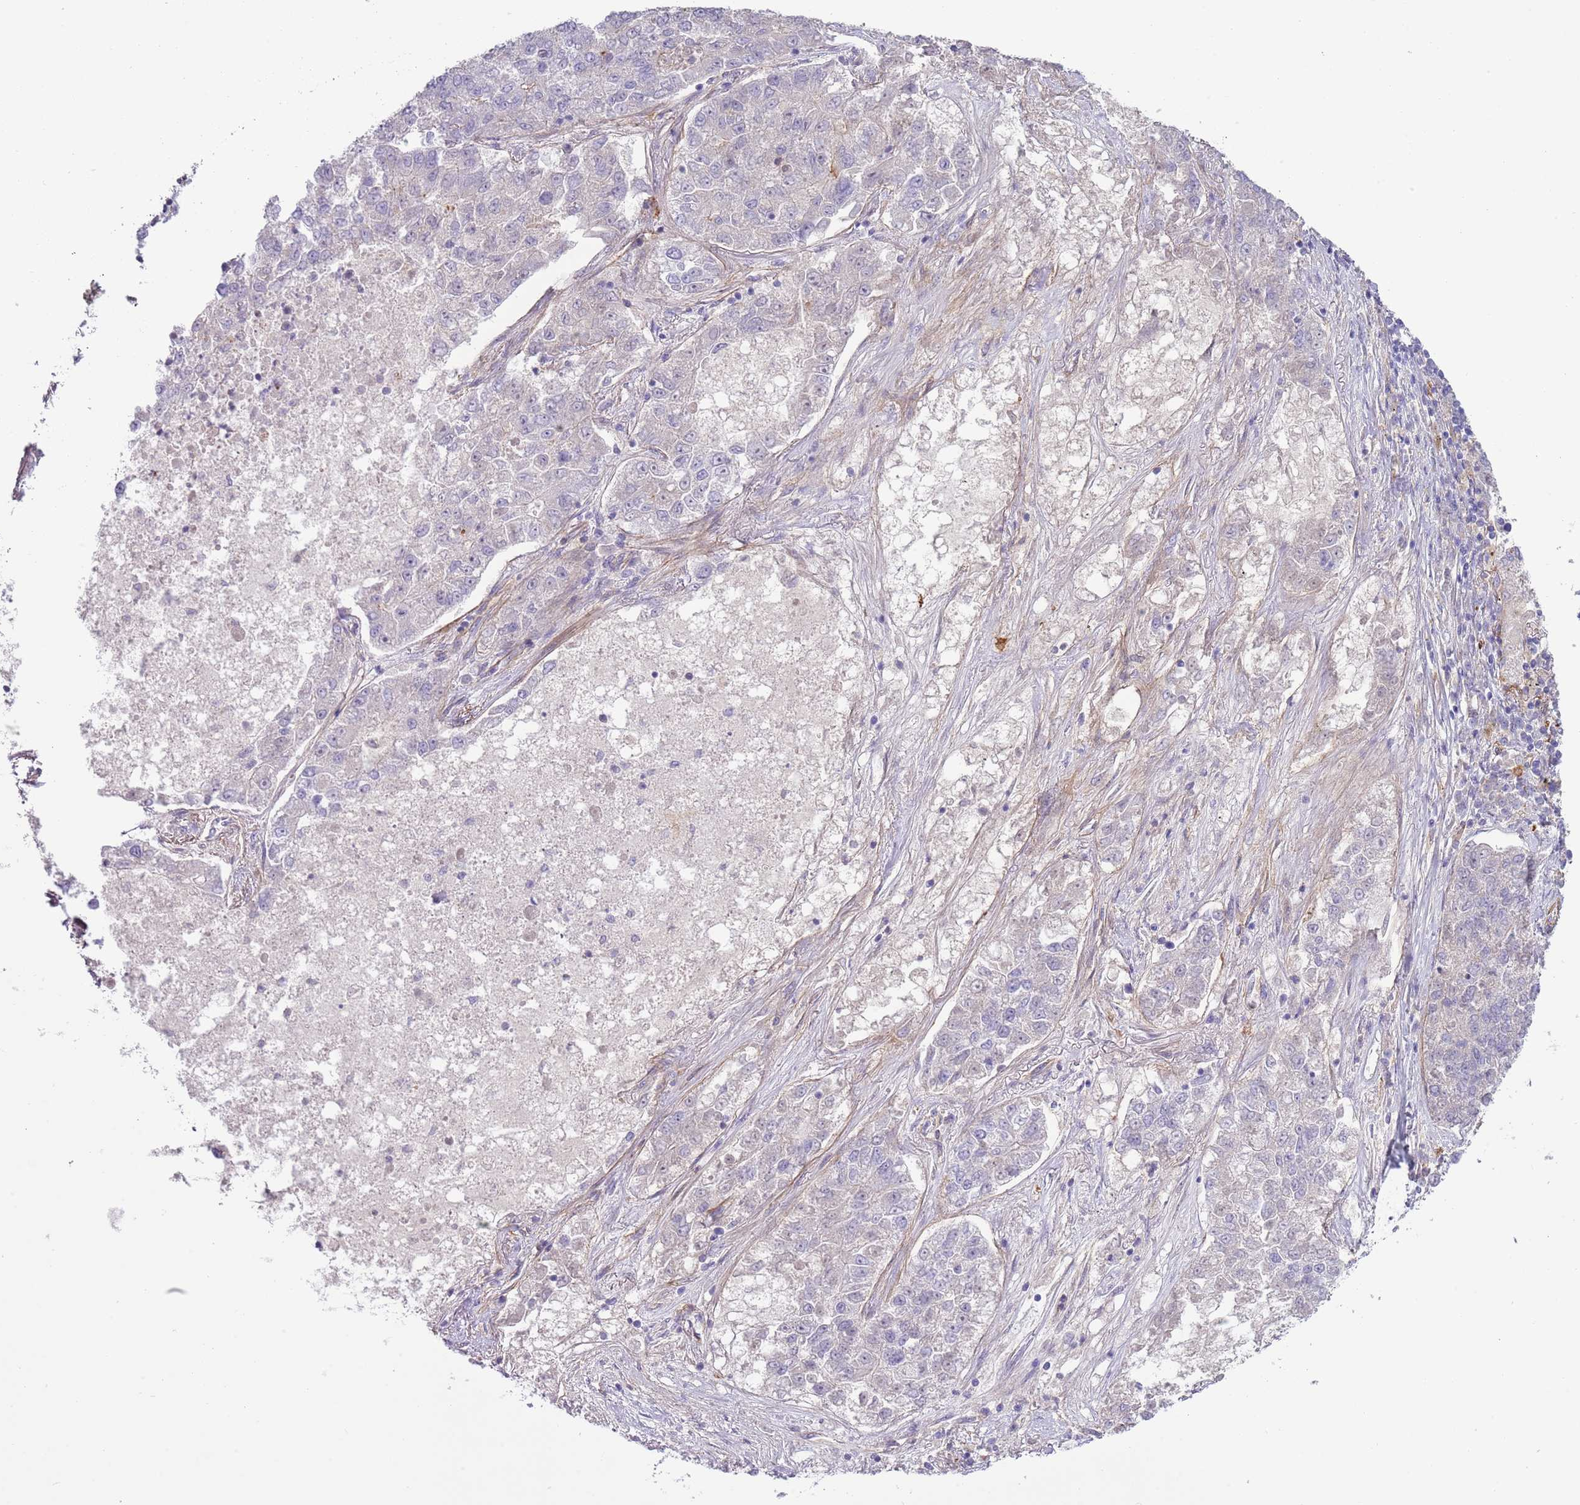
{"staining": {"intensity": "negative", "quantity": "none", "location": "none"}, "tissue": "lung cancer", "cell_type": "Tumor cells", "image_type": "cancer", "snomed": [{"axis": "morphology", "description": "Adenocarcinoma, NOS"}, {"axis": "topography", "description": "Lung"}], "caption": "This is an immunohistochemistry histopathology image of lung cancer. There is no staining in tumor cells.", "gene": "TINAGL1", "patient": {"sex": "male", "age": 49}}